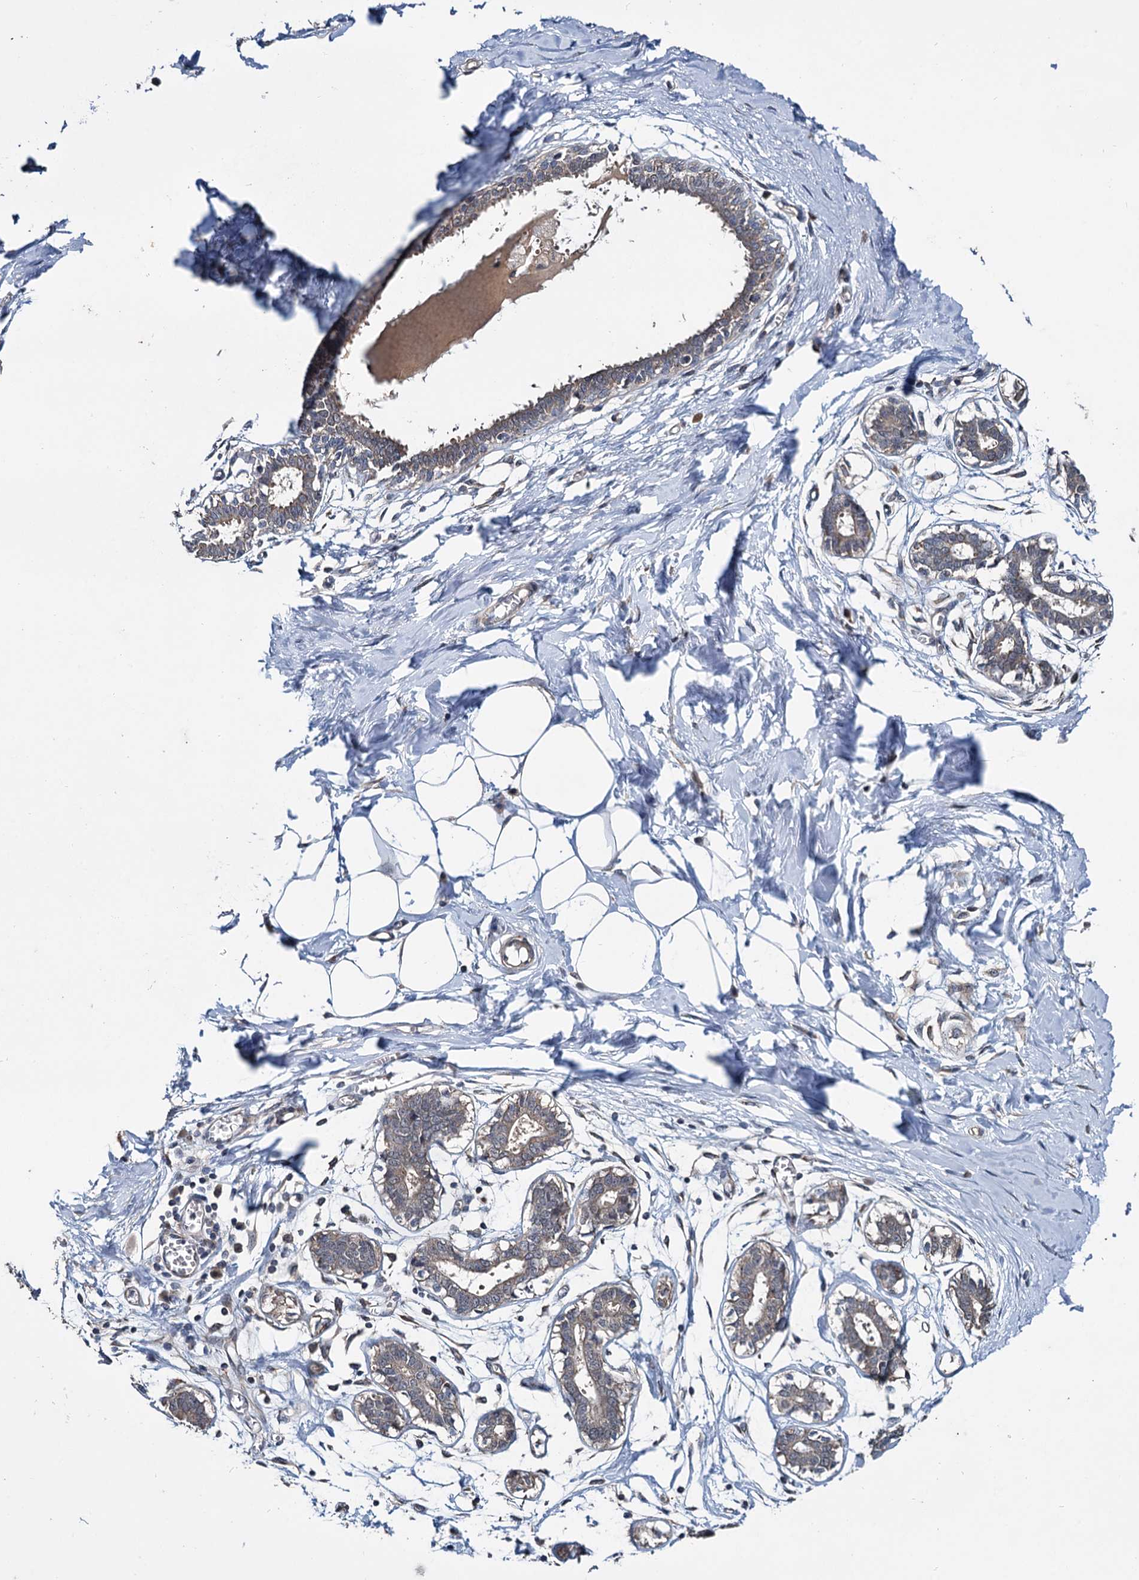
{"staining": {"intensity": "weak", "quantity": "25%-75%", "location": "cytoplasmic/membranous"}, "tissue": "breast", "cell_type": "Adipocytes", "image_type": "normal", "snomed": [{"axis": "morphology", "description": "Normal tissue, NOS"}, {"axis": "topography", "description": "Breast"}], "caption": "A histopathology image of breast stained for a protein displays weak cytoplasmic/membranous brown staining in adipocytes.", "gene": "ARHGAP42", "patient": {"sex": "female", "age": 27}}